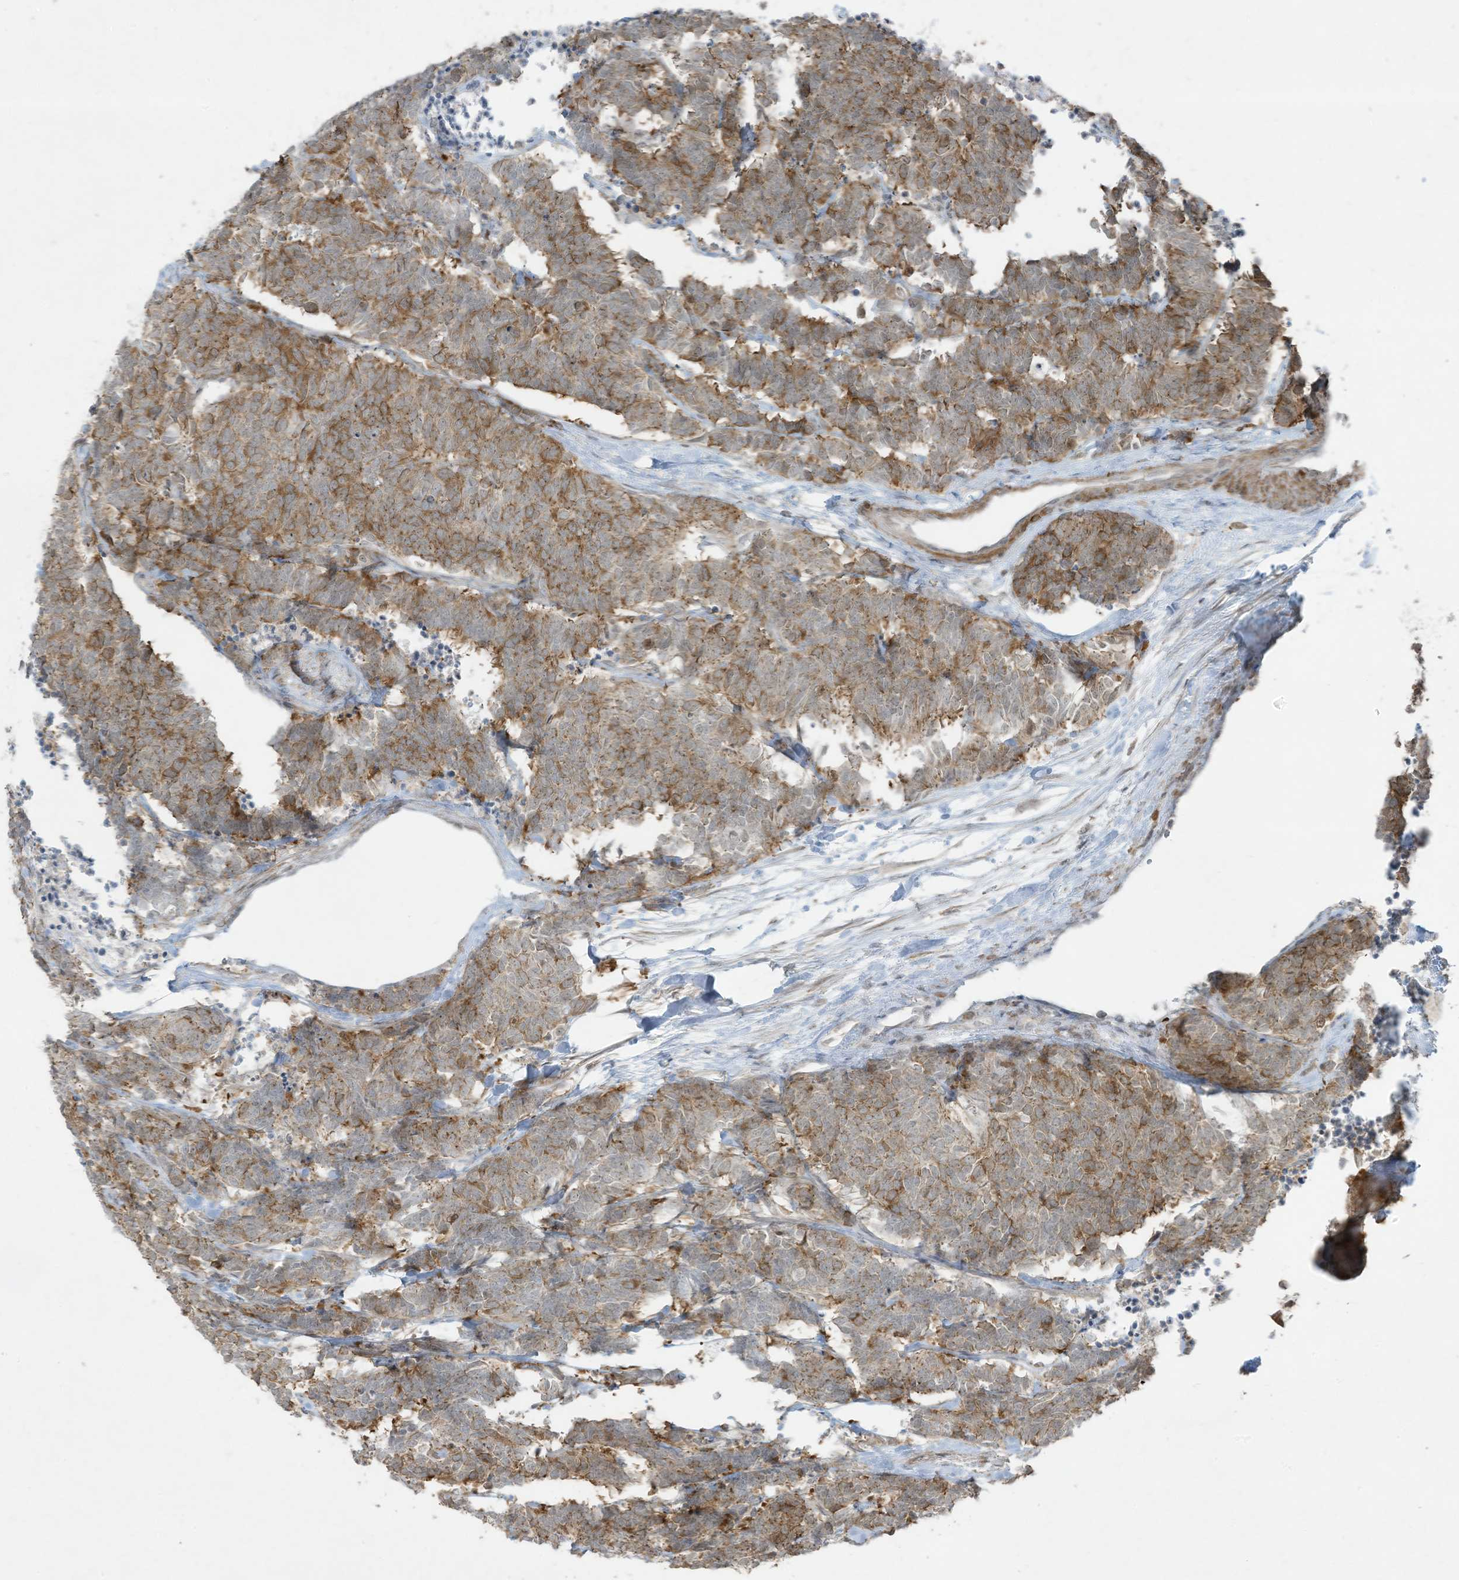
{"staining": {"intensity": "moderate", "quantity": ">75%", "location": "cytoplasmic/membranous"}, "tissue": "carcinoid", "cell_type": "Tumor cells", "image_type": "cancer", "snomed": [{"axis": "morphology", "description": "Carcinoma, NOS"}, {"axis": "morphology", "description": "Carcinoid, malignant, NOS"}, {"axis": "topography", "description": "Urinary bladder"}], "caption": "Immunohistochemical staining of human carcinoid demonstrates medium levels of moderate cytoplasmic/membranous staining in approximately >75% of tumor cells. (IHC, brightfield microscopy, high magnification).", "gene": "ZNF263", "patient": {"sex": "male", "age": 57}}